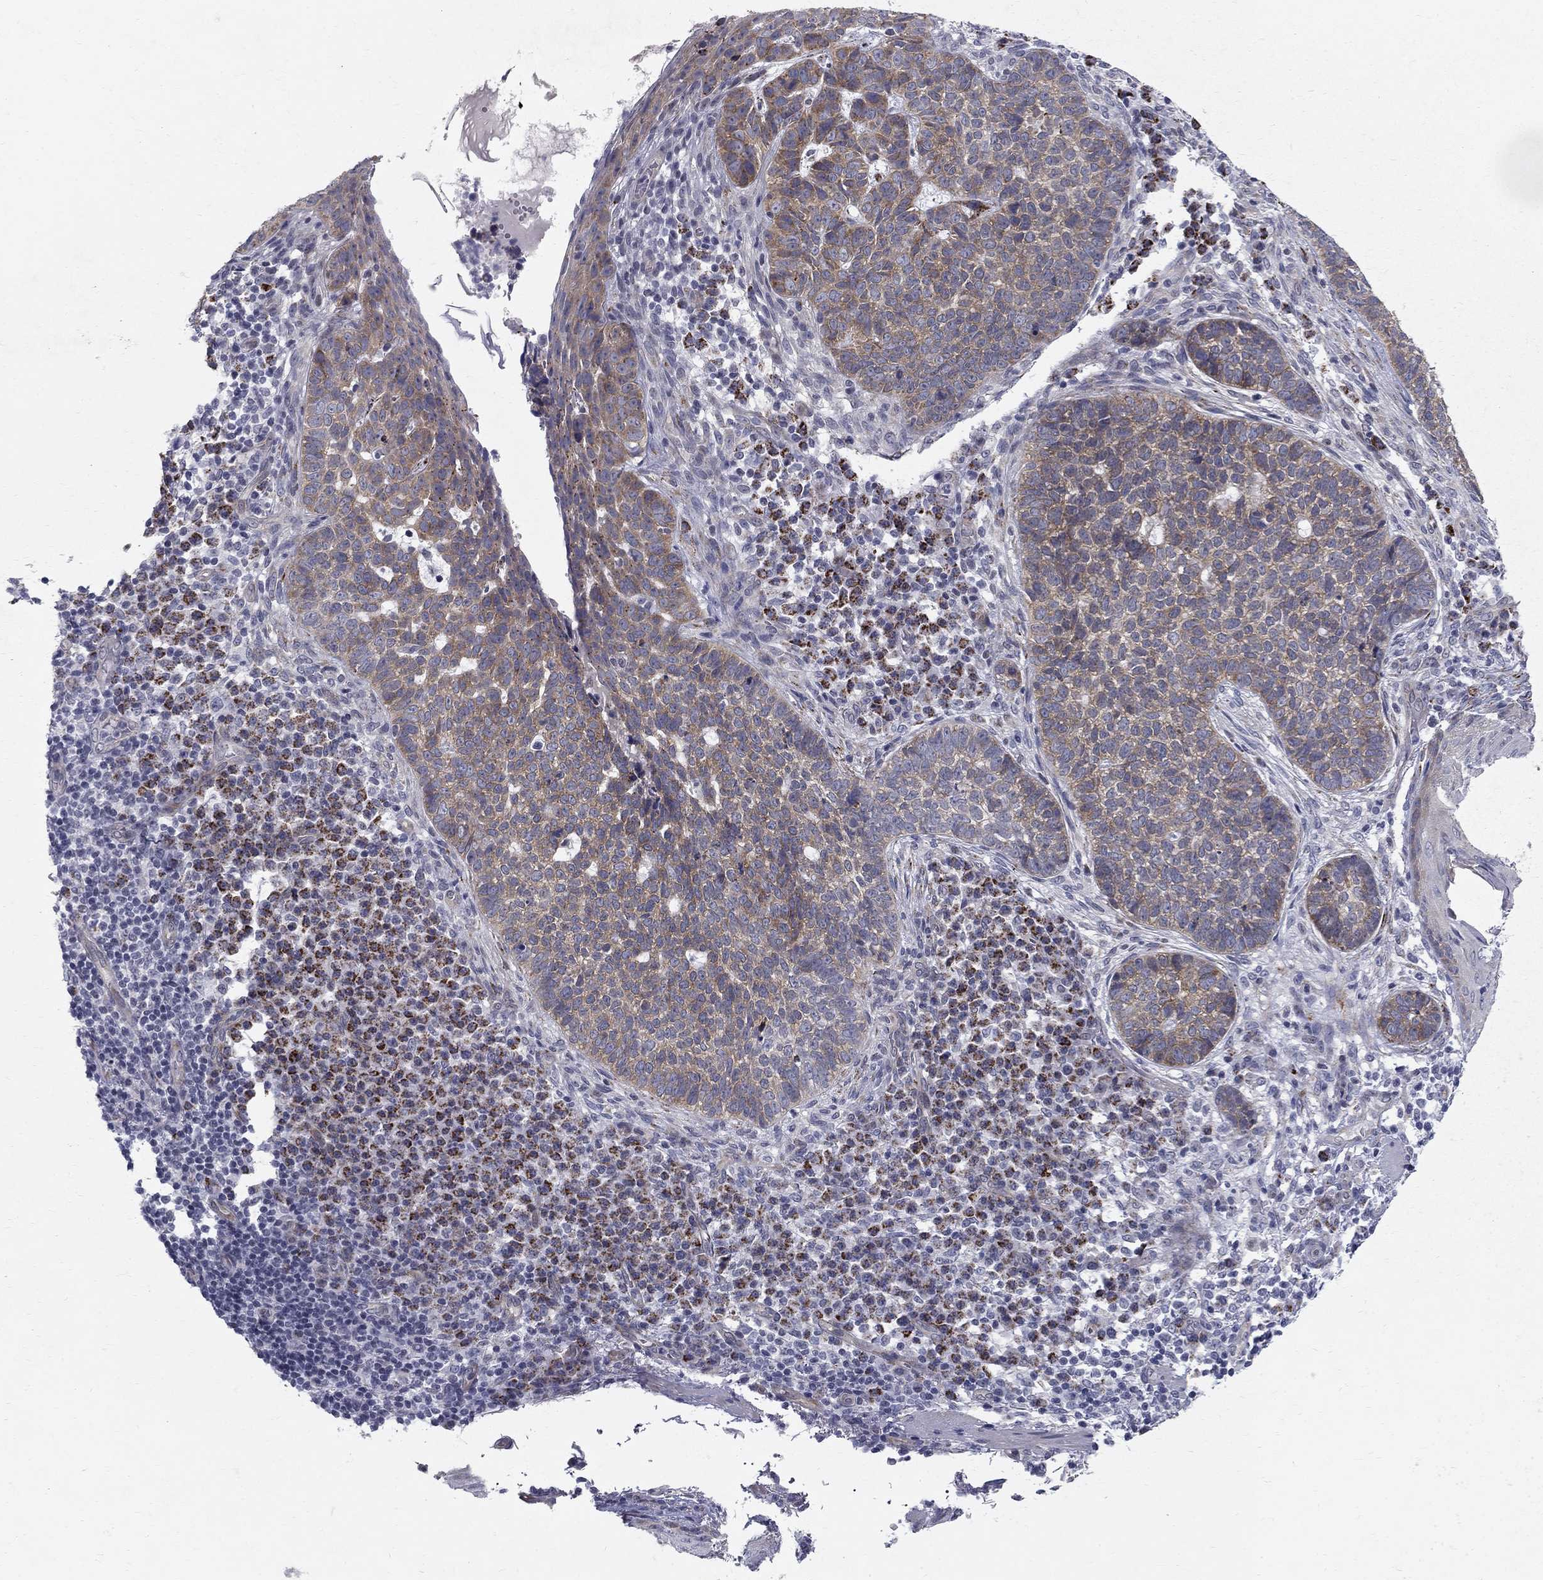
{"staining": {"intensity": "moderate", "quantity": "25%-75%", "location": "cytoplasmic/membranous"}, "tissue": "skin cancer", "cell_type": "Tumor cells", "image_type": "cancer", "snomed": [{"axis": "morphology", "description": "Basal cell carcinoma"}, {"axis": "topography", "description": "Skin"}], "caption": "Immunohistochemical staining of skin cancer (basal cell carcinoma) reveals medium levels of moderate cytoplasmic/membranous protein expression in about 25%-75% of tumor cells.", "gene": "CLIC6", "patient": {"sex": "female", "age": 69}}